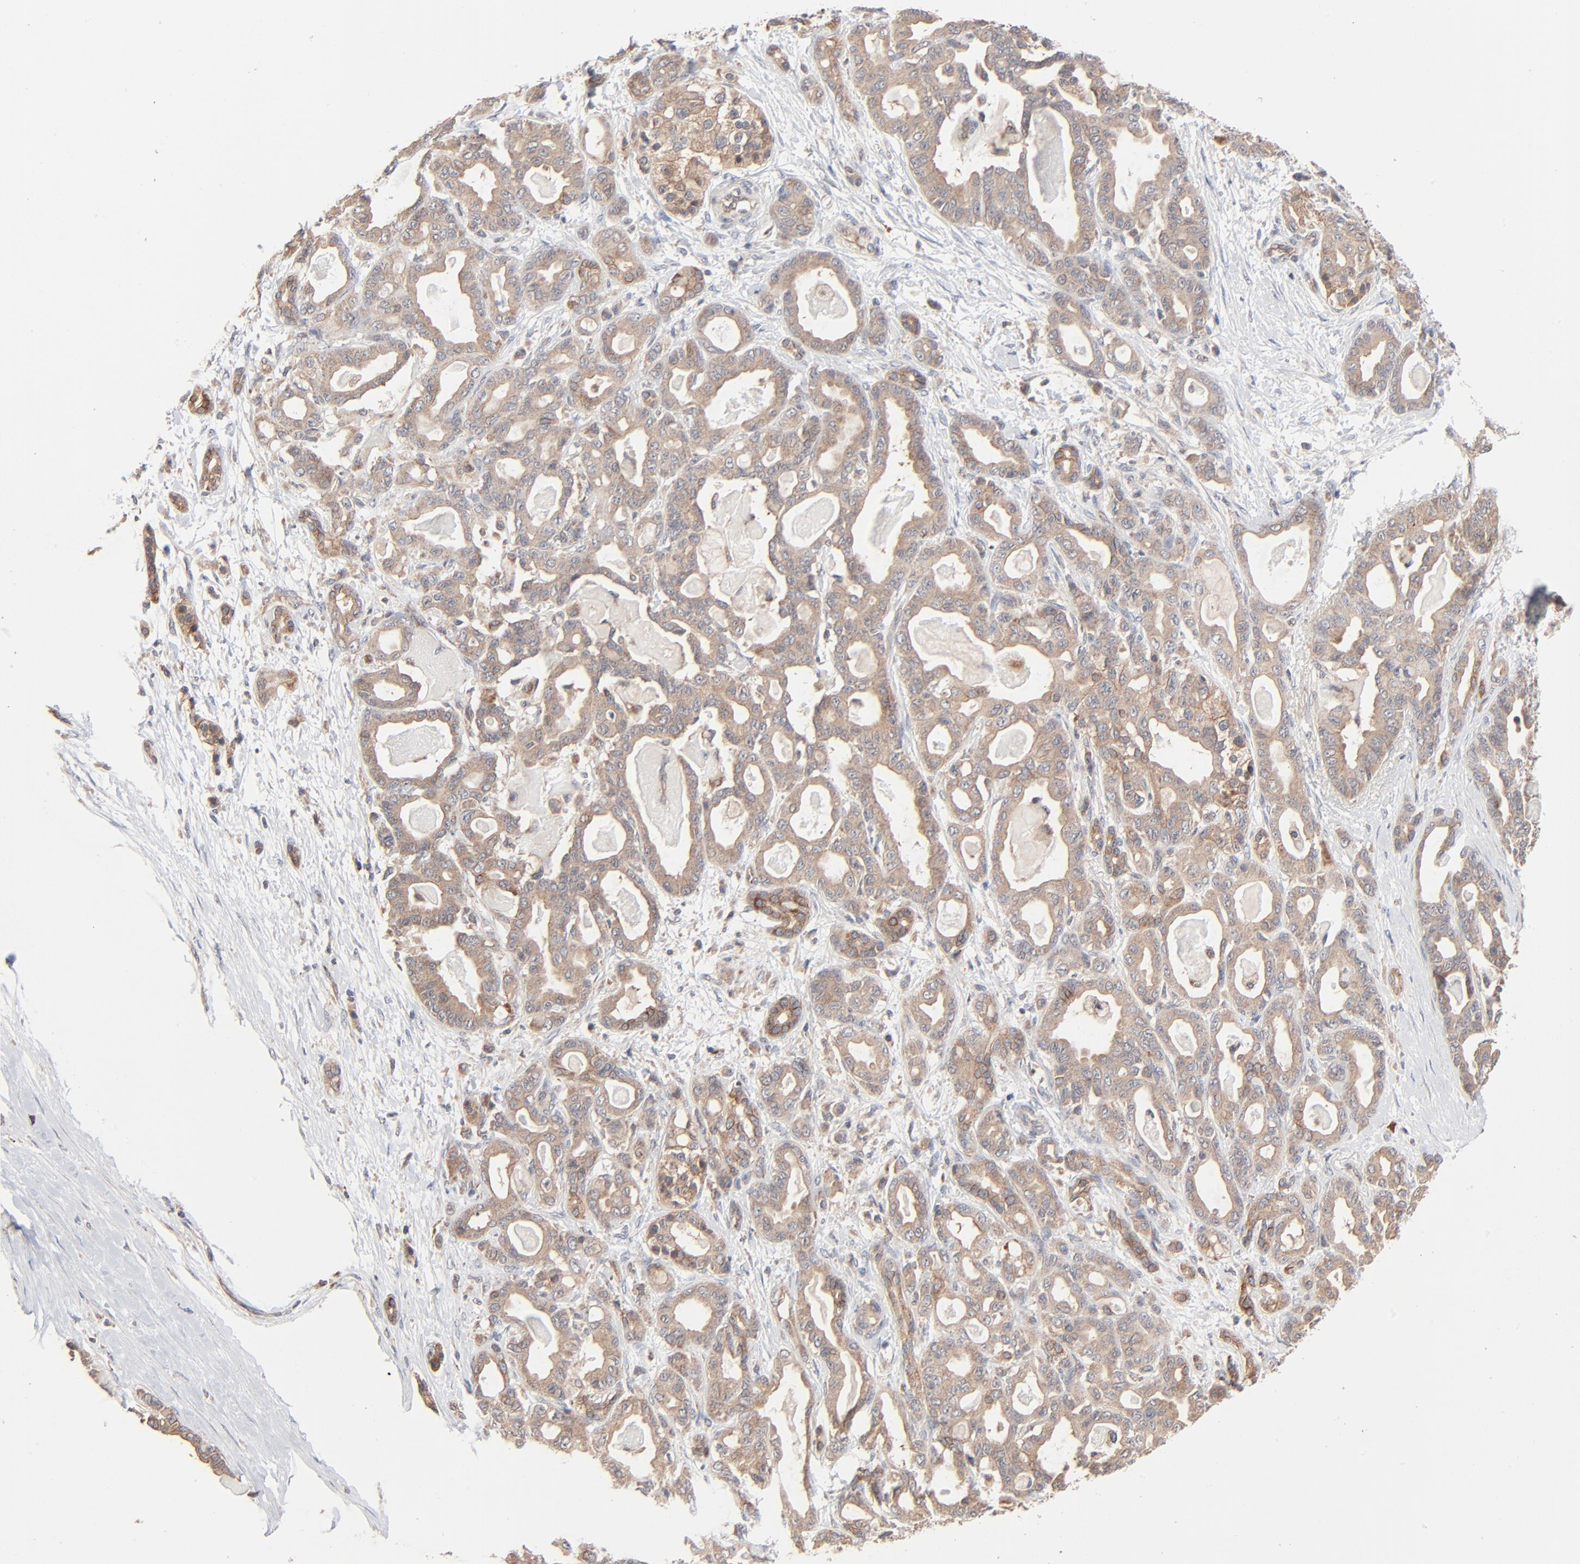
{"staining": {"intensity": "moderate", "quantity": ">75%", "location": "cytoplasmic/membranous"}, "tissue": "pancreatic cancer", "cell_type": "Tumor cells", "image_type": "cancer", "snomed": [{"axis": "morphology", "description": "Adenocarcinoma, NOS"}, {"axis": "topography", "description": "Pancreas"}], "caption": "Immunohistochemical staining of human pancreatic cancer demonstrates medium levels of moderate cytoplasmic/membranous protein positivity in approximately >75% of tumor cells. Immunohistochemistry (ihc) stains the protein of interest in brown and the nuclei are stained blue.", "gene": "ABLIM3", "patient": {"sex": "male", "age": 63}}